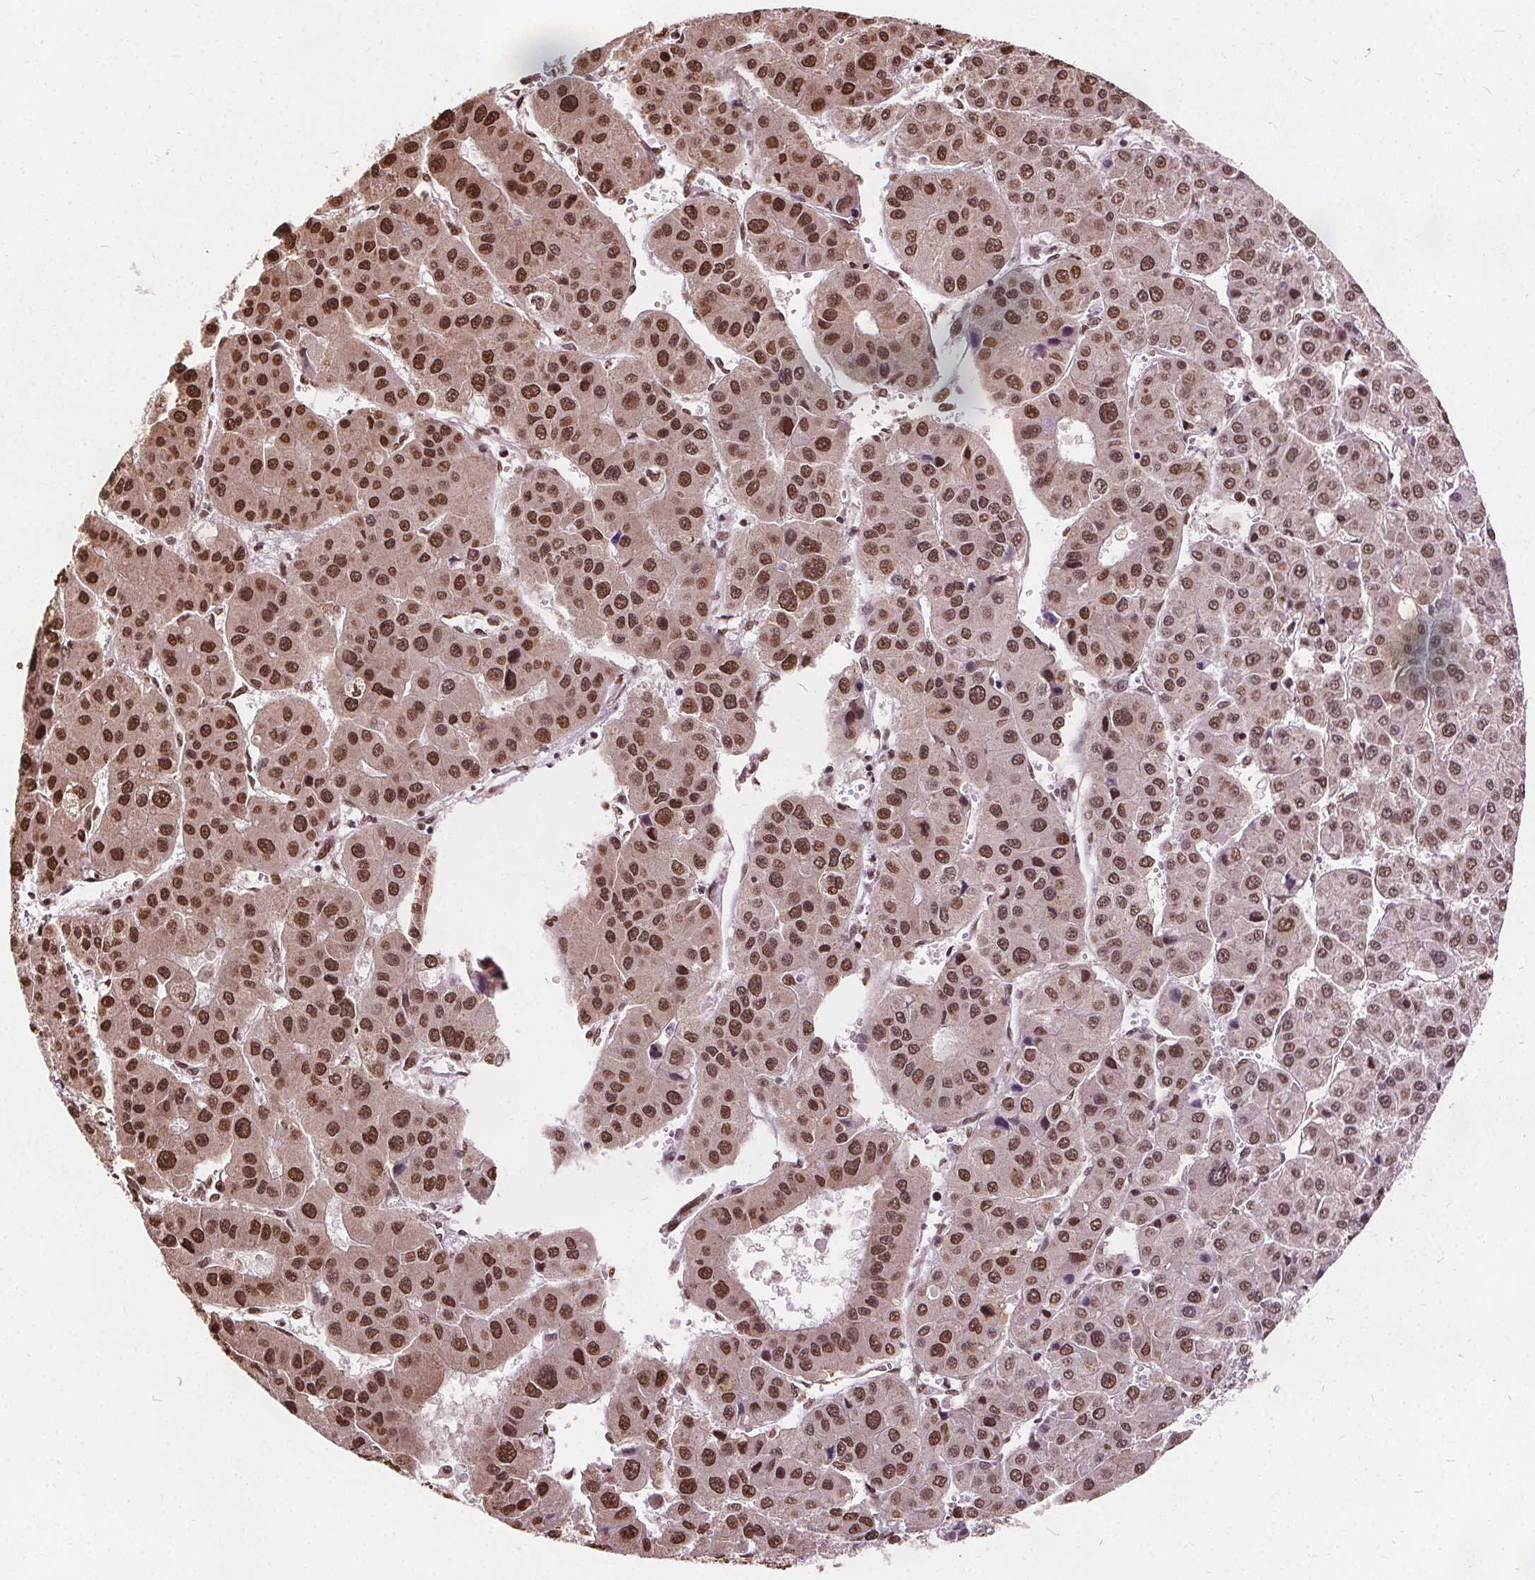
{"staining": {"intensity": "strong", "quantity": ">75%", "location": "nuclear"}, "tissue": "liver cancer", "cell_type": "Tumor cells", "image_type": "cancer", "snomed": [{"axis": "morphology", "description": "Carcinoma, Hepatocellular, NOS"}, {"axis": "topography", "description": "Liver"}], "caption": "Brown immunohistochemical staining in liver hepatocellular carcinoma displays strong nuclear positivity in approximately >75% of tumor cells.", "gene": "ISLR2", "patient": {"sex": "male", "age": 73}}